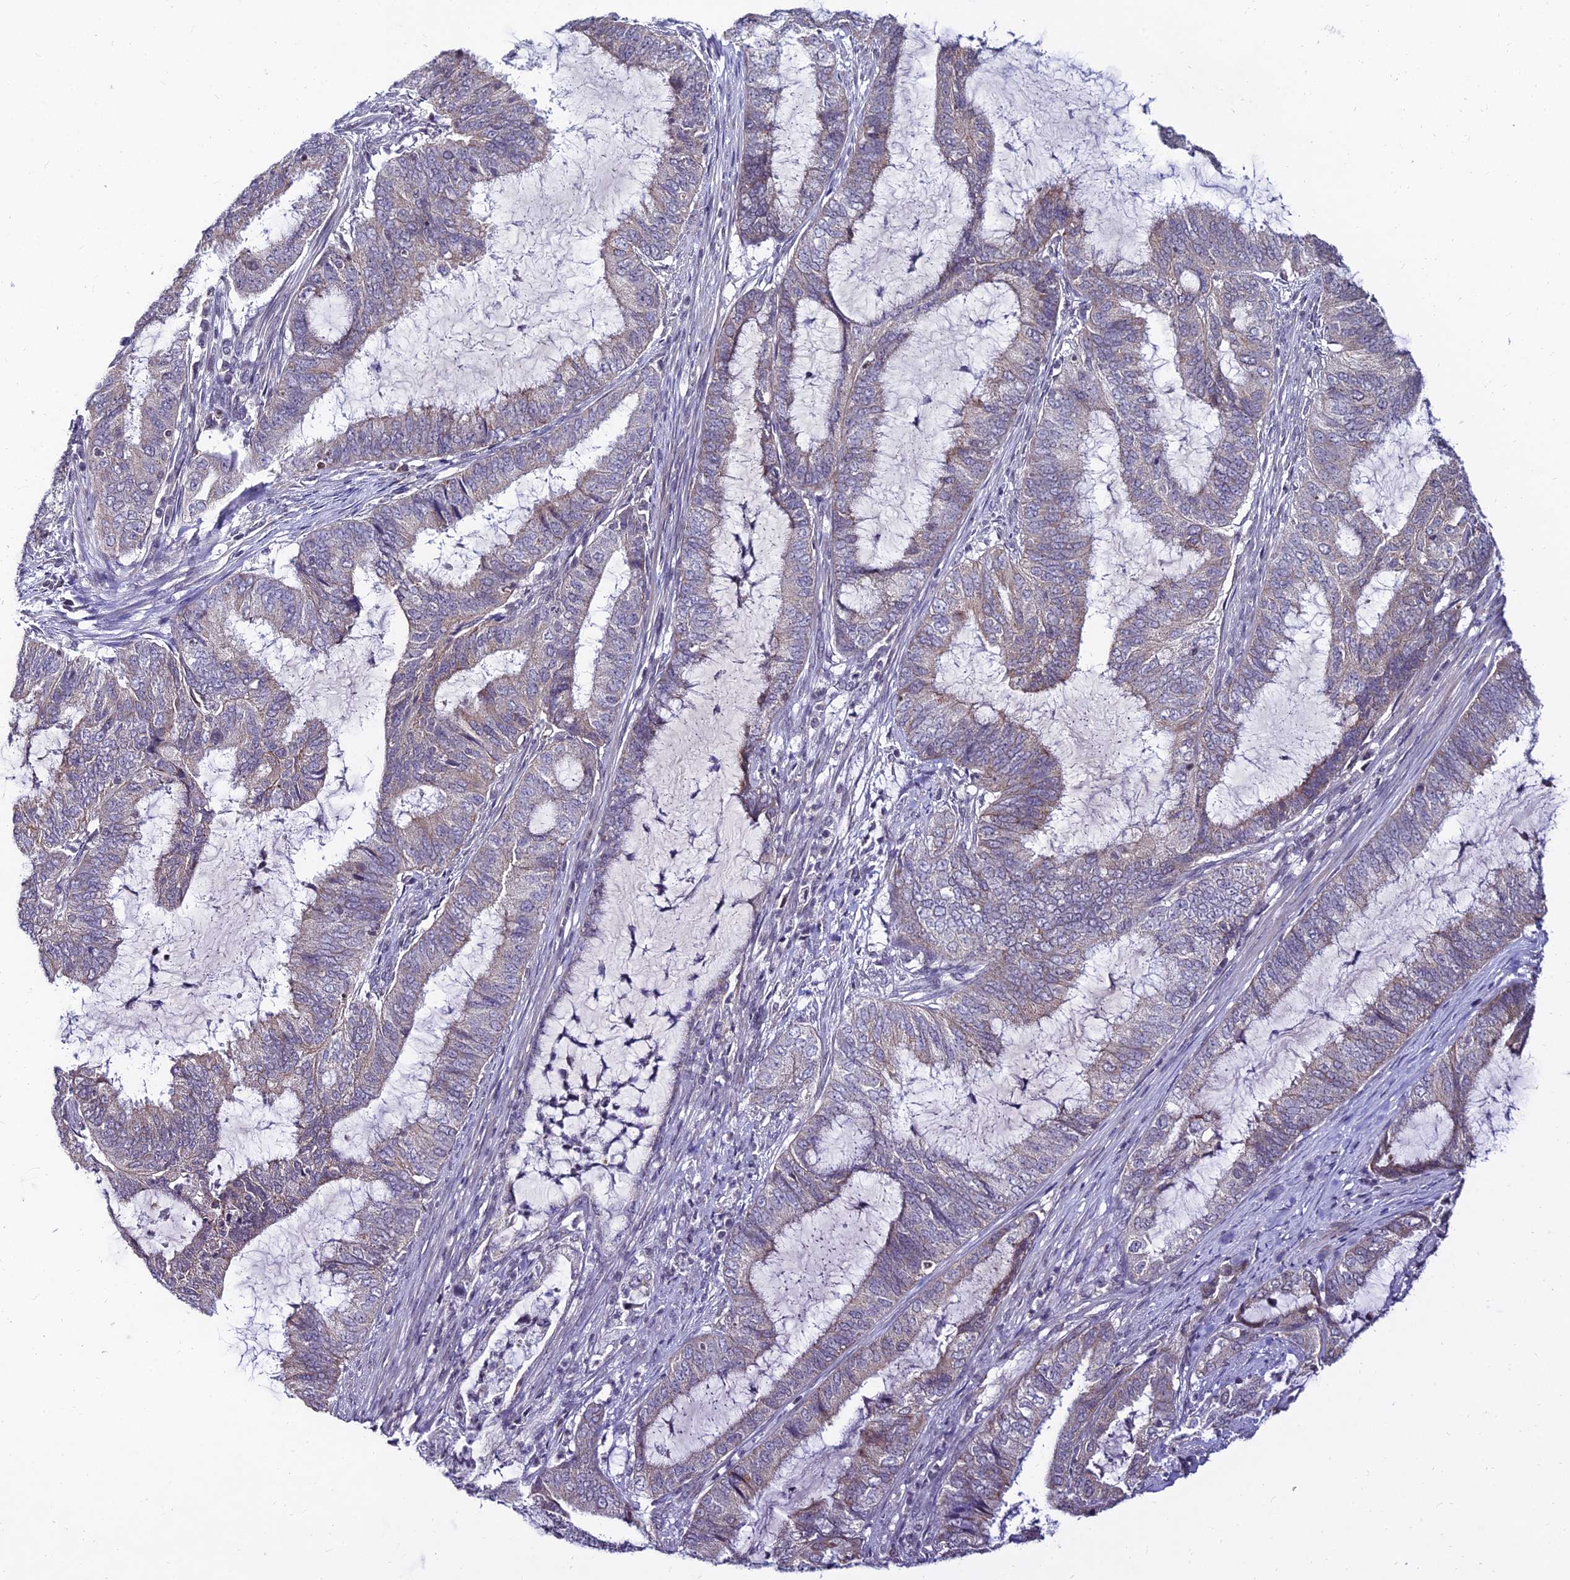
{"staining": {"intensity": "weak", "quantity": "<25%", "location": "cytoplasmic/membranous"}, "tissue": "endometrial cancer", "cell_type": "Tumor cells", "image_type": "cancer", "snomed": [{"axis": "morphology", "description": "Adenocarcinoma, NOS"}, {"axis": "topography", "description": "Endometrium"}], "caption": "Histopathology image shows no significant protein expression in tumor cells of endometrial adenocarcinoma.", "gene": "CDNF", "patient": {"sex": "female", "age": 51}}